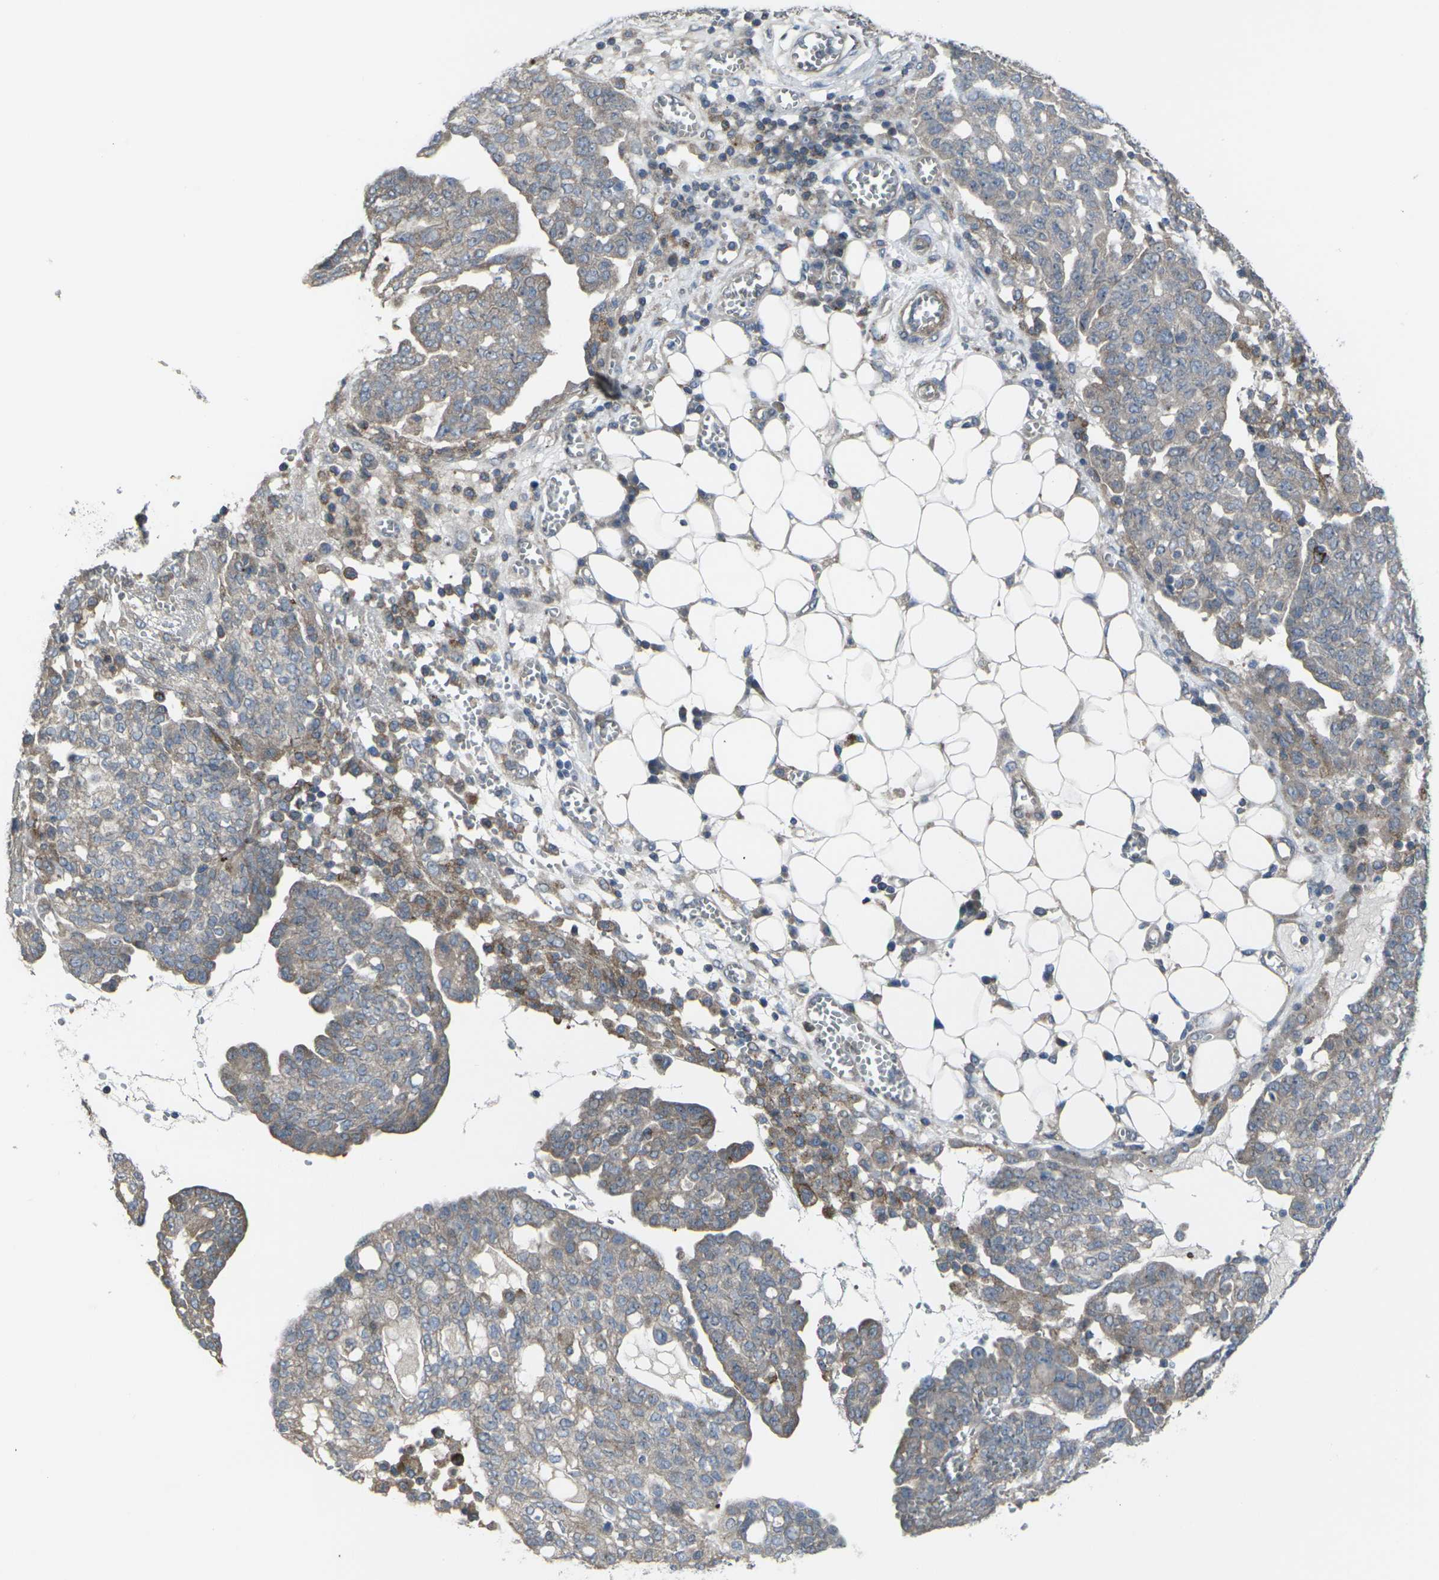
{"staining": {"intensity": "weak", "quantity": ">75%", "location": "cytoplasmic/membranous"}, "tissue": "ovarian cancer", "cell_type": "Tumor cells", "image_type": "cancer", "snomed": [{"axis": "morphology", "description": "Cystadenocarcinoma, serous, NOS"}, {"axis": "topography", "description": "Soft tissue"}, {"axis": "topography", "description": "Ovary"}], "caption": "DAB immunohistochemical staining of human ovarian serous cystadenocarcinoma shows weak cytoplasmic/membranous protein staining in approximately >75% of tumor cells. (DAB IHC with brightfield microscopy, high magnification).", "gene": "CCR10", "patient": {"sex": "female", "age": 57}}